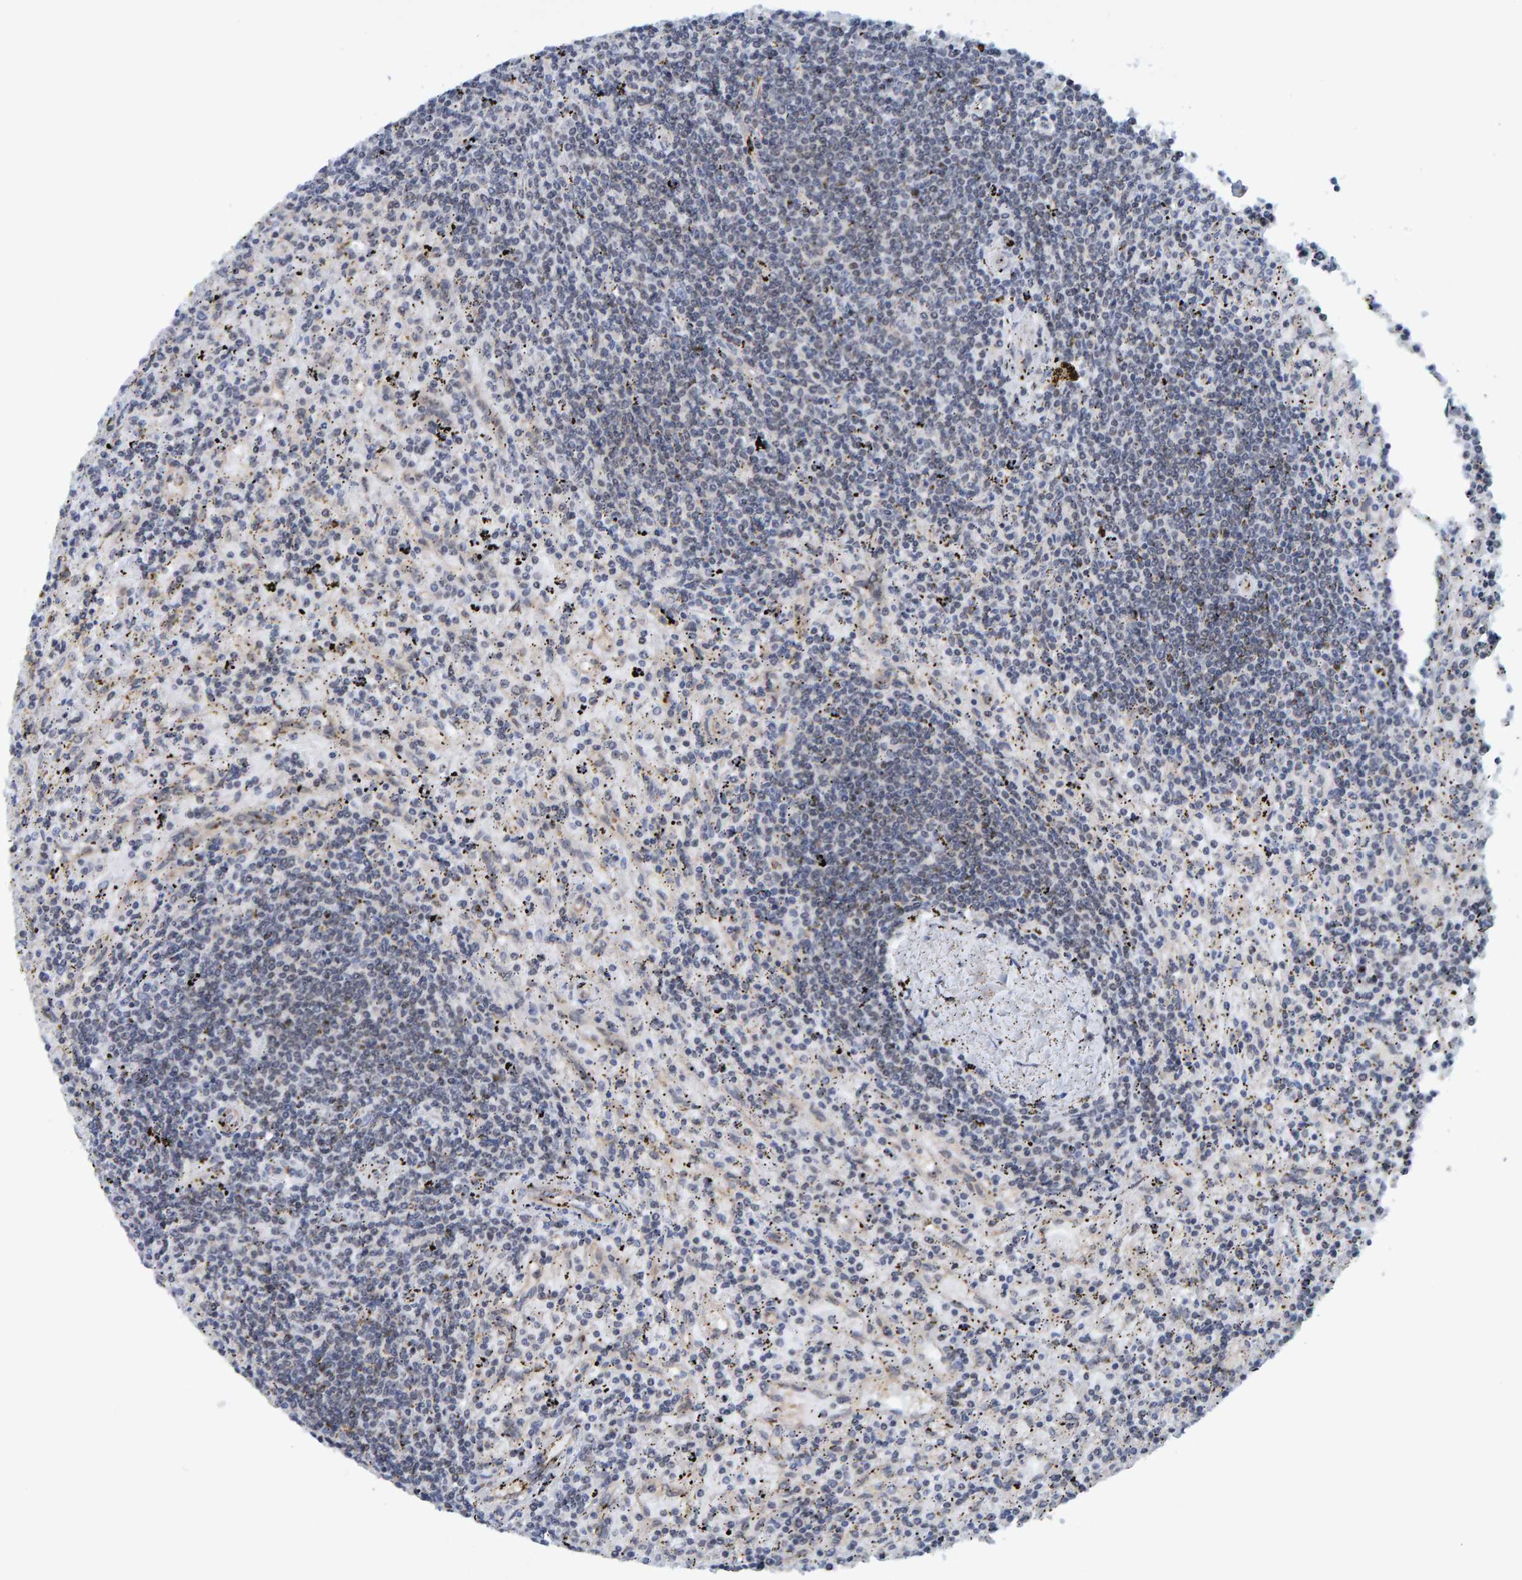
{"staining": {"intensity": "negative", "quantity": "none", "location": "none"}, "tissue": "lymphoma", "cell_type": "Tumor cells", "image_type": "cancer", "snomed": [{"axis": "morphology", "description": "Malignant lymphoma, non-Hodgkin's type, Low grade"}, {"axis": "topography", "description": "Spleen"}], "caption": "Immunohistochemical staining of human low-grade malignant lymphoma, non-Hodgkin's type shows no significant positivity in tumor cells.", "gene": "SCRN2", "patient": {"sex": "male", "age": 76}}